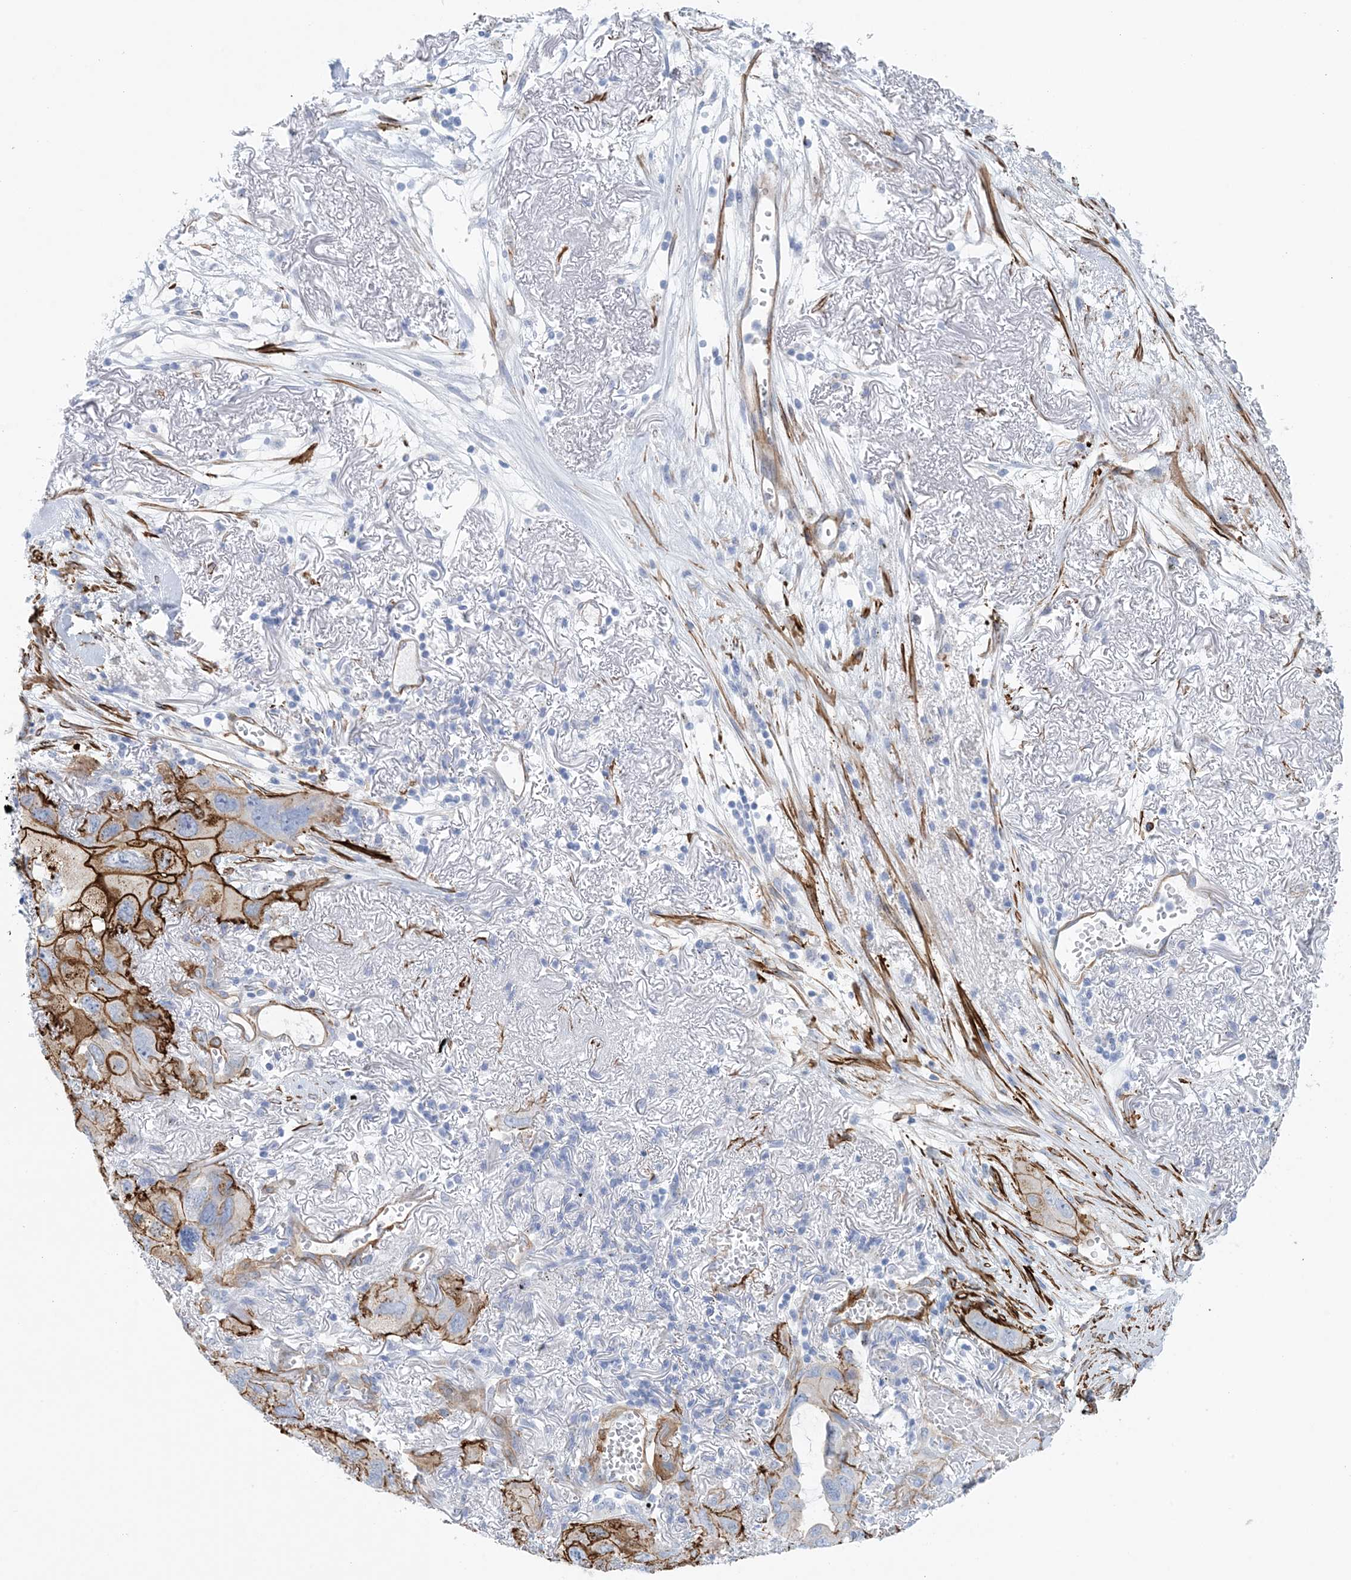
{"staining": {"intensity": "strong", "quantity": "25%-75%", "location": "cytoplasmic/membranous"}, "tissue": "lung cancer", "cell_type": "Tumor cells", "image_type": "cancer", "snomed": [{"axis": "morphology", "description": "Squamous cell carcinoma, NOS"}, {"axis": "topography", "description": "Lung"}], "caption": "Lung cancer stained for a protein (brown) displays strong cytoplasmic/membranous positive positivity in about 25%-75% of tumor cells.", "gene": "SHANK1", "patient": {"sex": "female", "age": 73}}